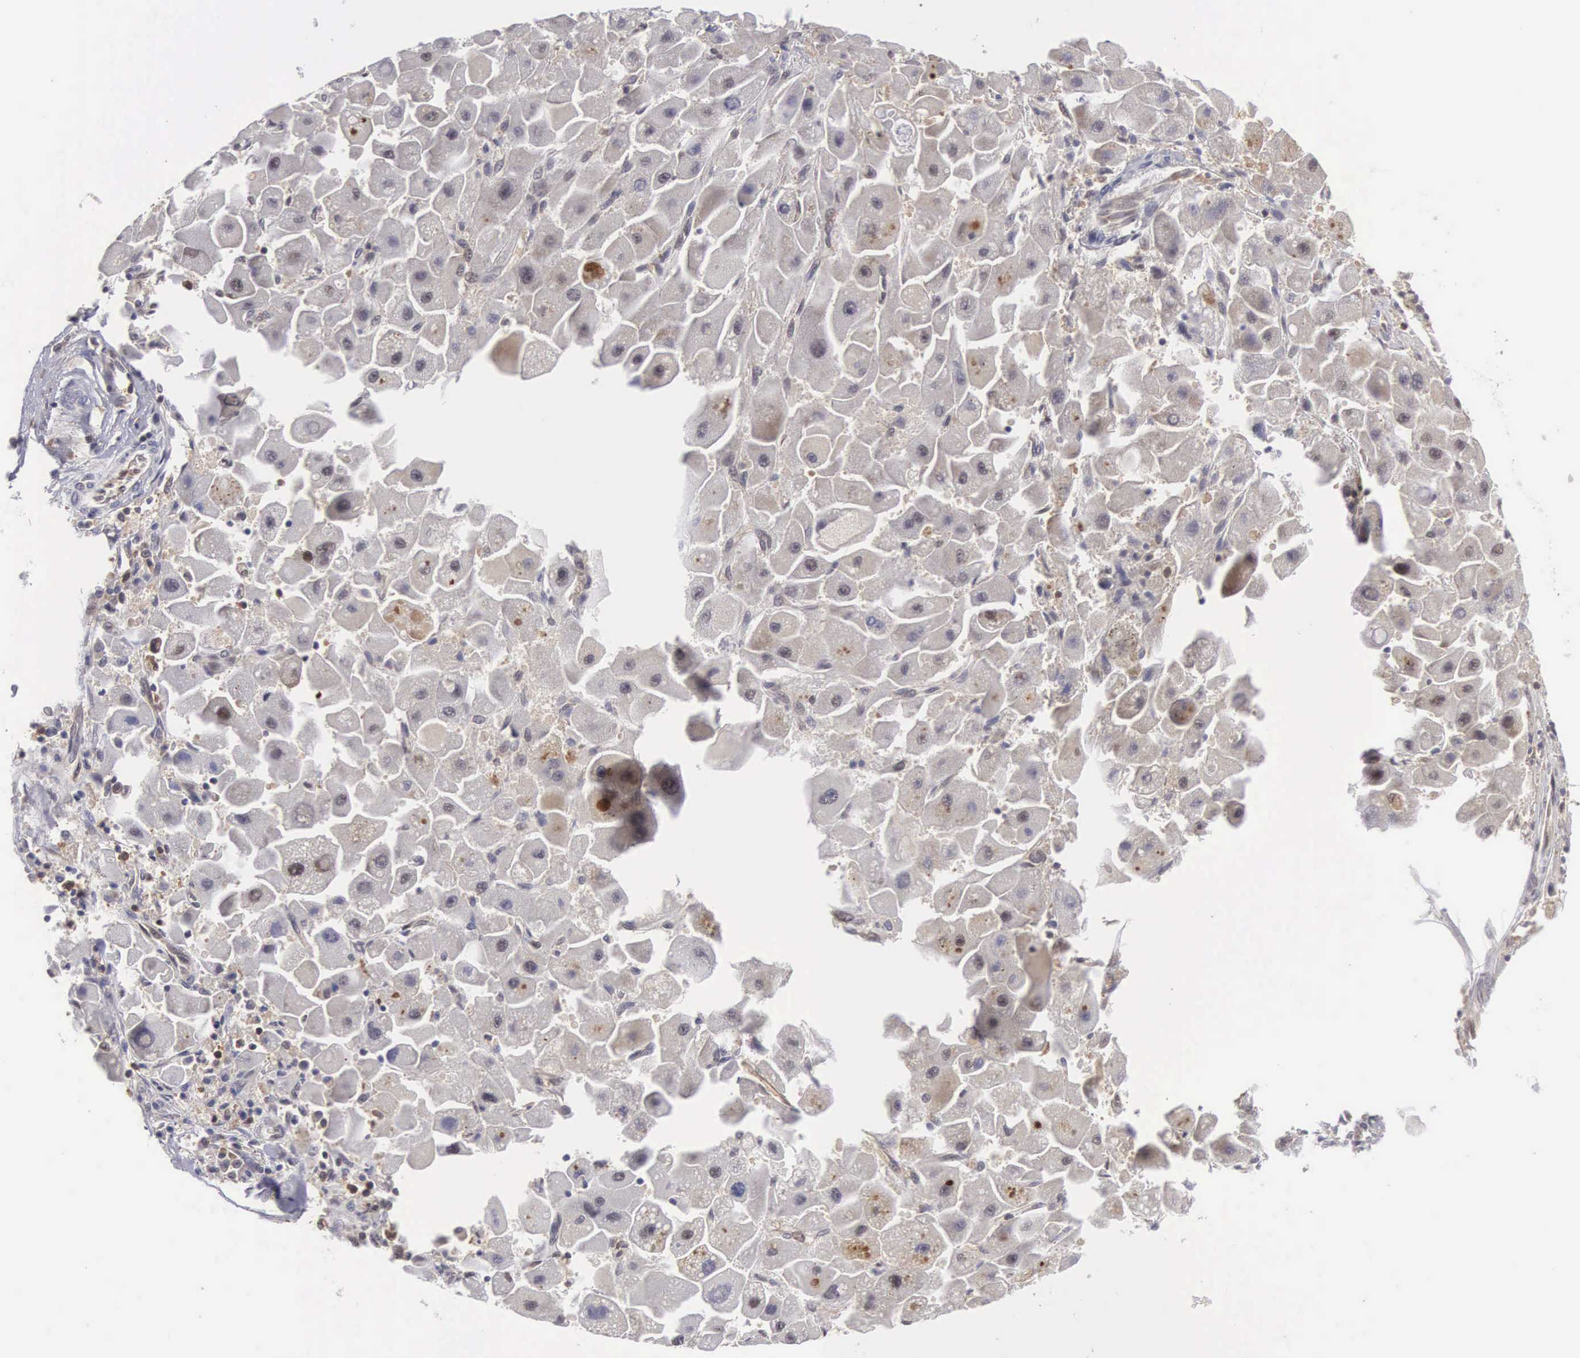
{"staining": {"intensity": "moderate", "quantity": "<25%", "location": "cytoplasmic/membranous,nuclear"}, "tissue": "liver cancer", "cell_type": "Tumor cells", "image_type": "cancer", "snomed": [{"axis": "morphology", "description": "Carcinoma, Hepatocellular, NOS"}, {"axis": "topography", "description": "Liver"}], "caption": "Immunohistochemical staining of human hepatocellular carcinoma (liver) shows low levels of moderate cytoplasmic/membranous and nuclear staining in about <25% of tumor cells.", "gene": "ADSL", "patient": {"sex": "male", "age": 24}}